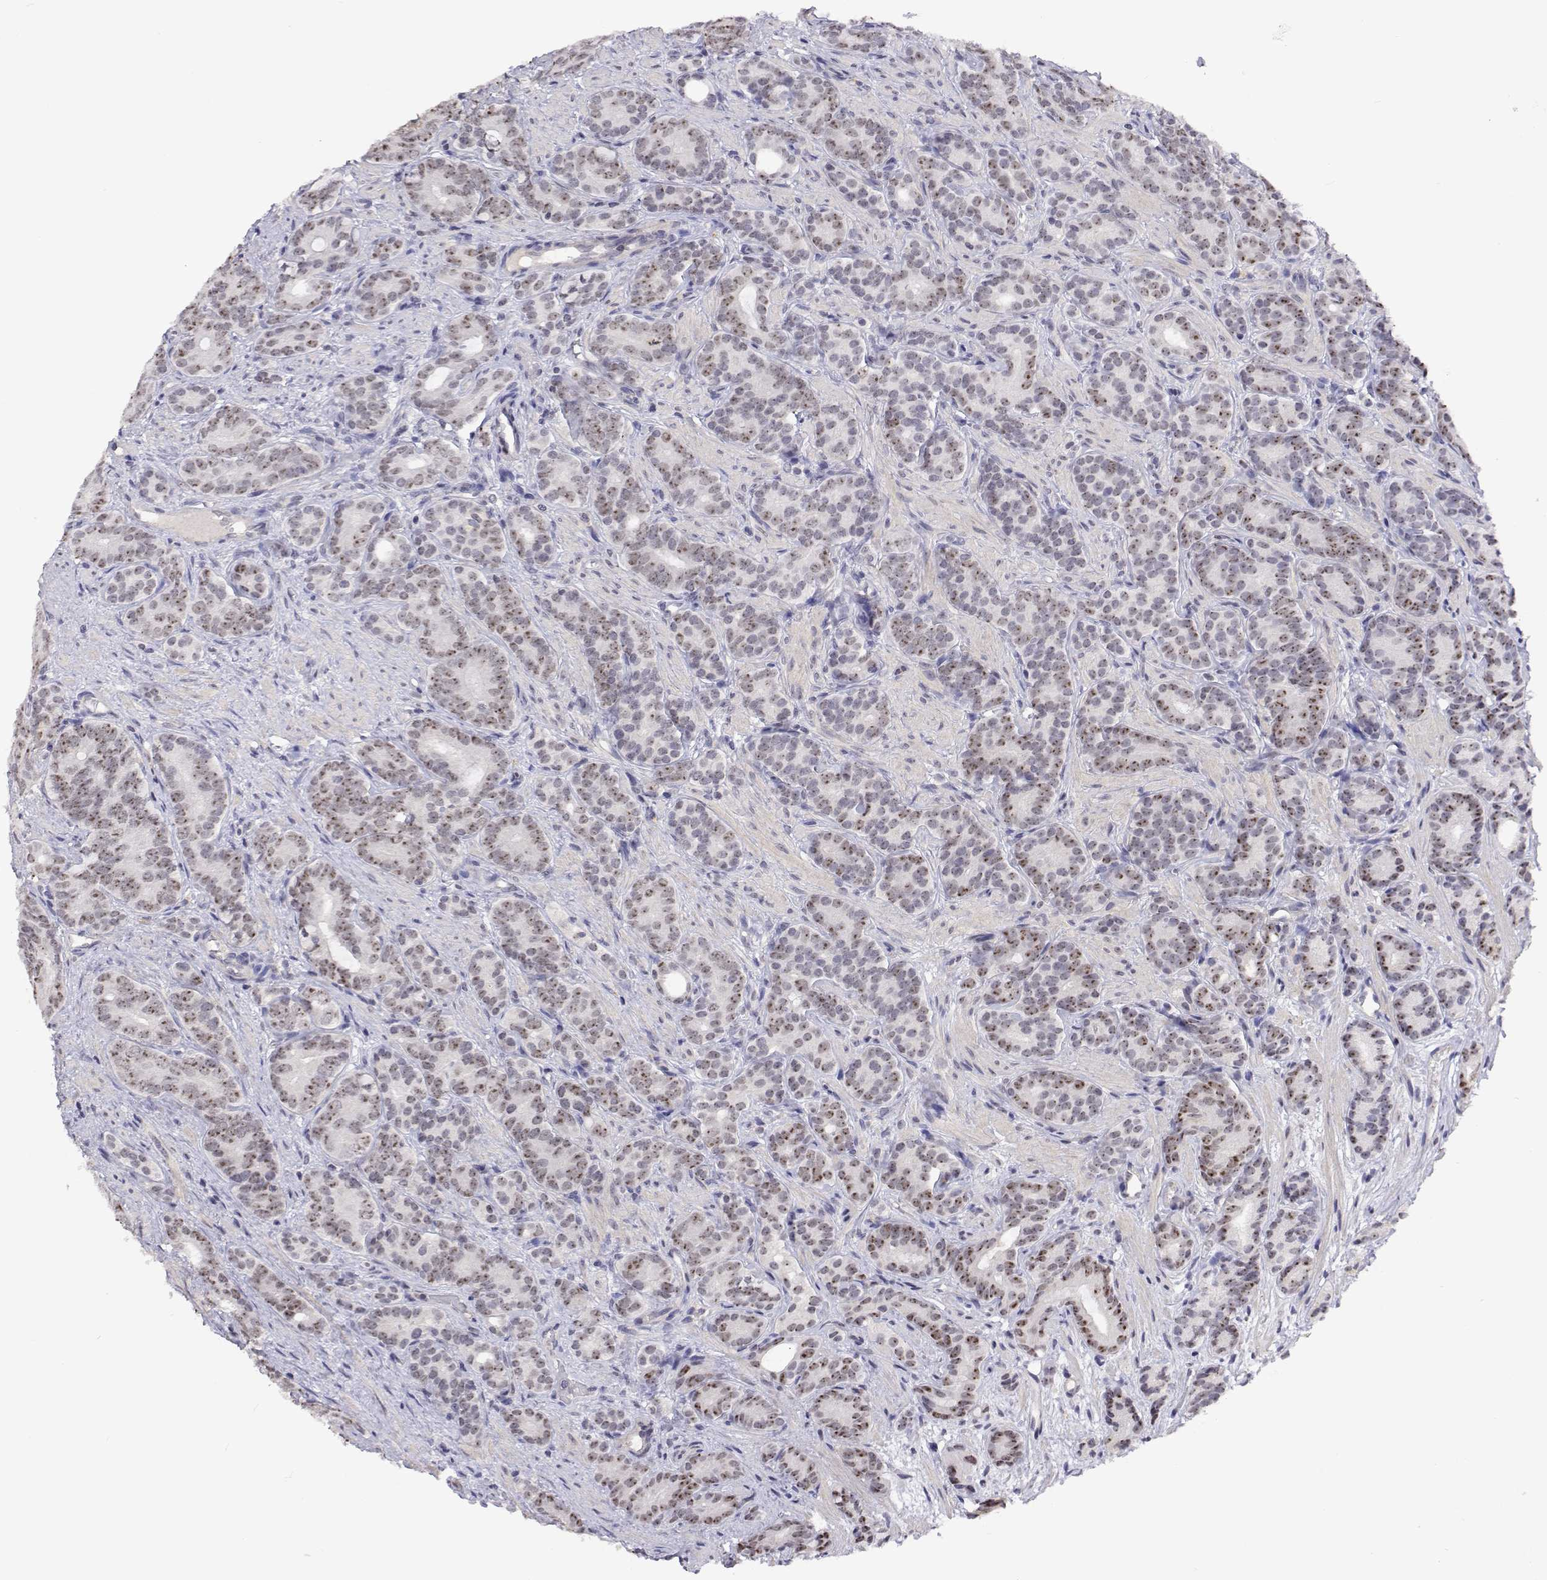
{"staining": {"intensity": "weak", "quantity": "25%-75%", "location": "nuclear"}, "tissue": "prostate cancer", "cell_type": "Tumor cells", "image_type": "cancer", "snomed": [{"axis": "morphology", "description": "Adenocarcinoma, High grade"}, {"axis": "topography", "description": "Prostate"}], "caption": "An image of prostate cancer (adenocarcinoma (high-grade)) stained for a protein exhibits weak nuclear brown staining in tumor cells. (Brightfield microscopy of DAB IHC at high magnification).", "gene": "NHP2", "patient": {"sex": "male", "age": 84}}